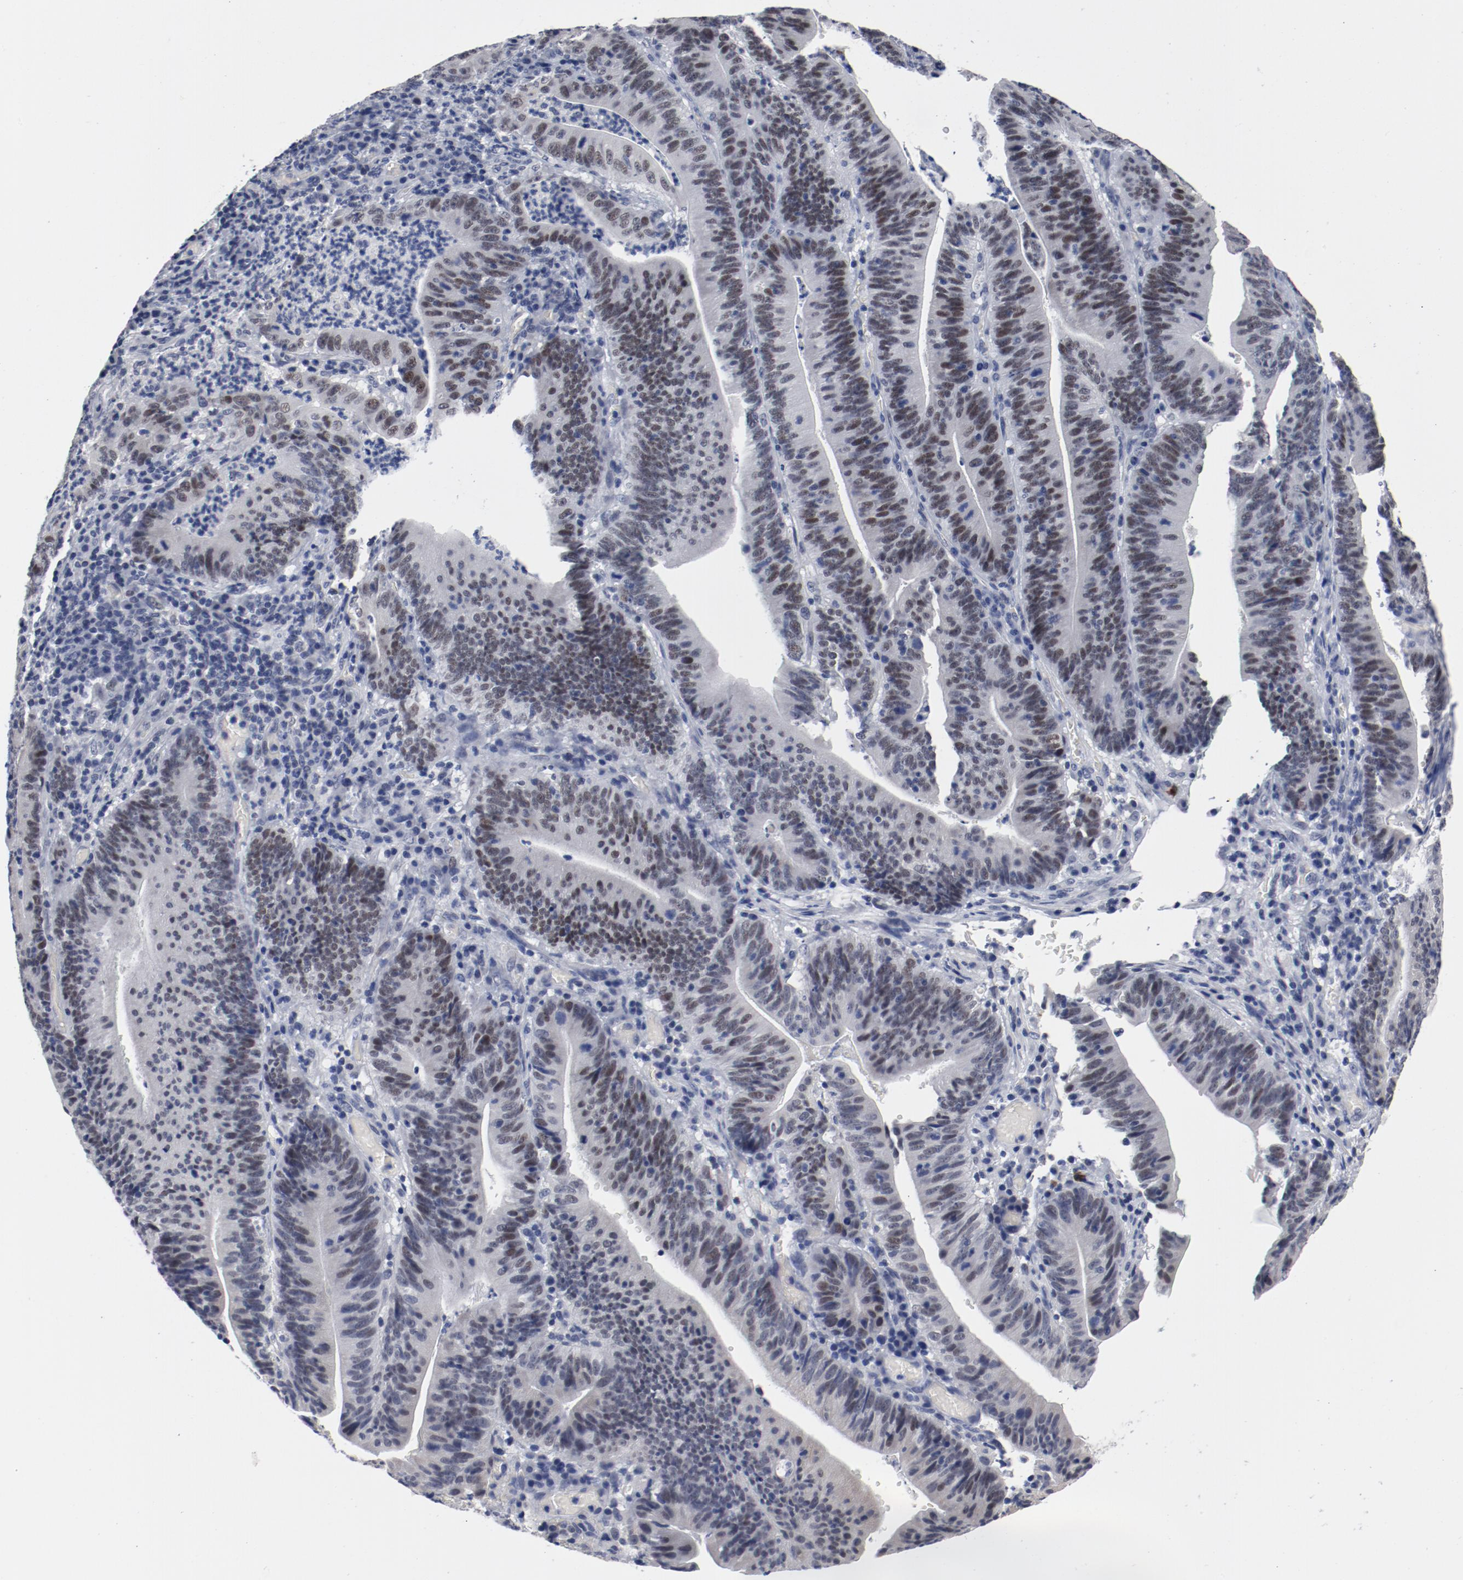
{"staining": {"intensity": "weak", "quantity": "25%-75%", "location": "nuclear"}, "tissue": "stomach cancer", "cell_type": "Tumor cells", "image_type": "cancer", "snomed": [{"axis": "morphology", "description": "Adenocarcinoma, NOS"}, {"axis": "topography", "description": "Stomach, lower"}], "caption": "DAB (3,3'-diaminobenzidine) immunohistochemical staining of stomach cancer (adenocarcinoma) demonstrates weak nuclear protein expression in about 25%-75% of tumor cells.", "gene": "ANKLE2", "patient": {"sex": "female", "age": 86}}